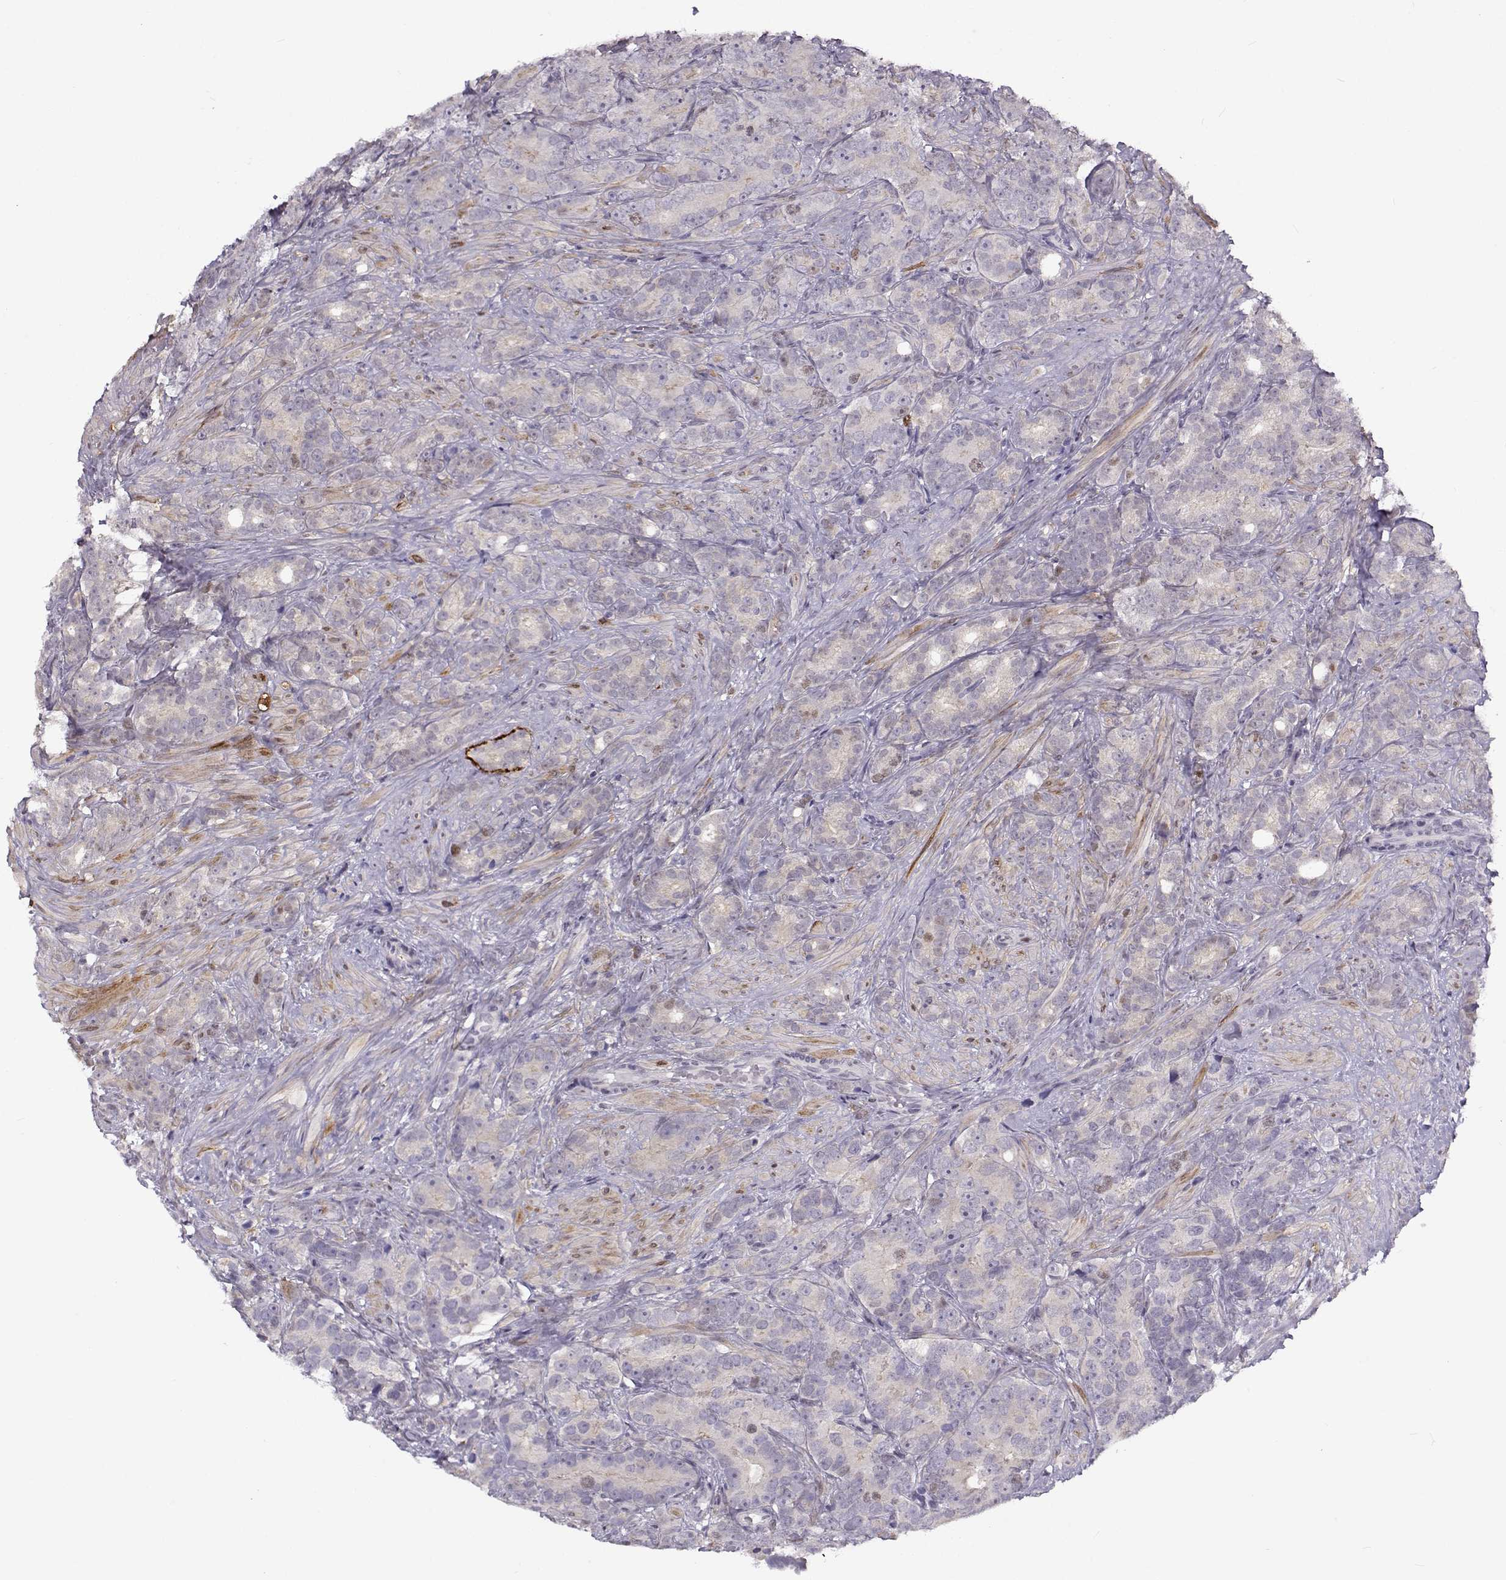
{"staining": {"intensity": "negative", "quantity": "none", "location": "none"}, "tissue": "prostate cancer", "cell_type": "Tumor cells", "image_type": "cancer", "snomed": [{"axis": "morphology", "description": "Adenocarcinoma, High grade"}, {"axis": "topography", "description": "Prostate"}], "caption": "This image is of prostate adenocarcinoma (high-grade) stained with immunohistochemistry to label a protein in brown with the nuclei are counter-stained blue. There is no staining in tumor cells. (Immunohistochemistry (ihc), brightfield microscopy, high magnification).", "gene": "BACH1", "patient": {"sex": "male", "age": 90}}